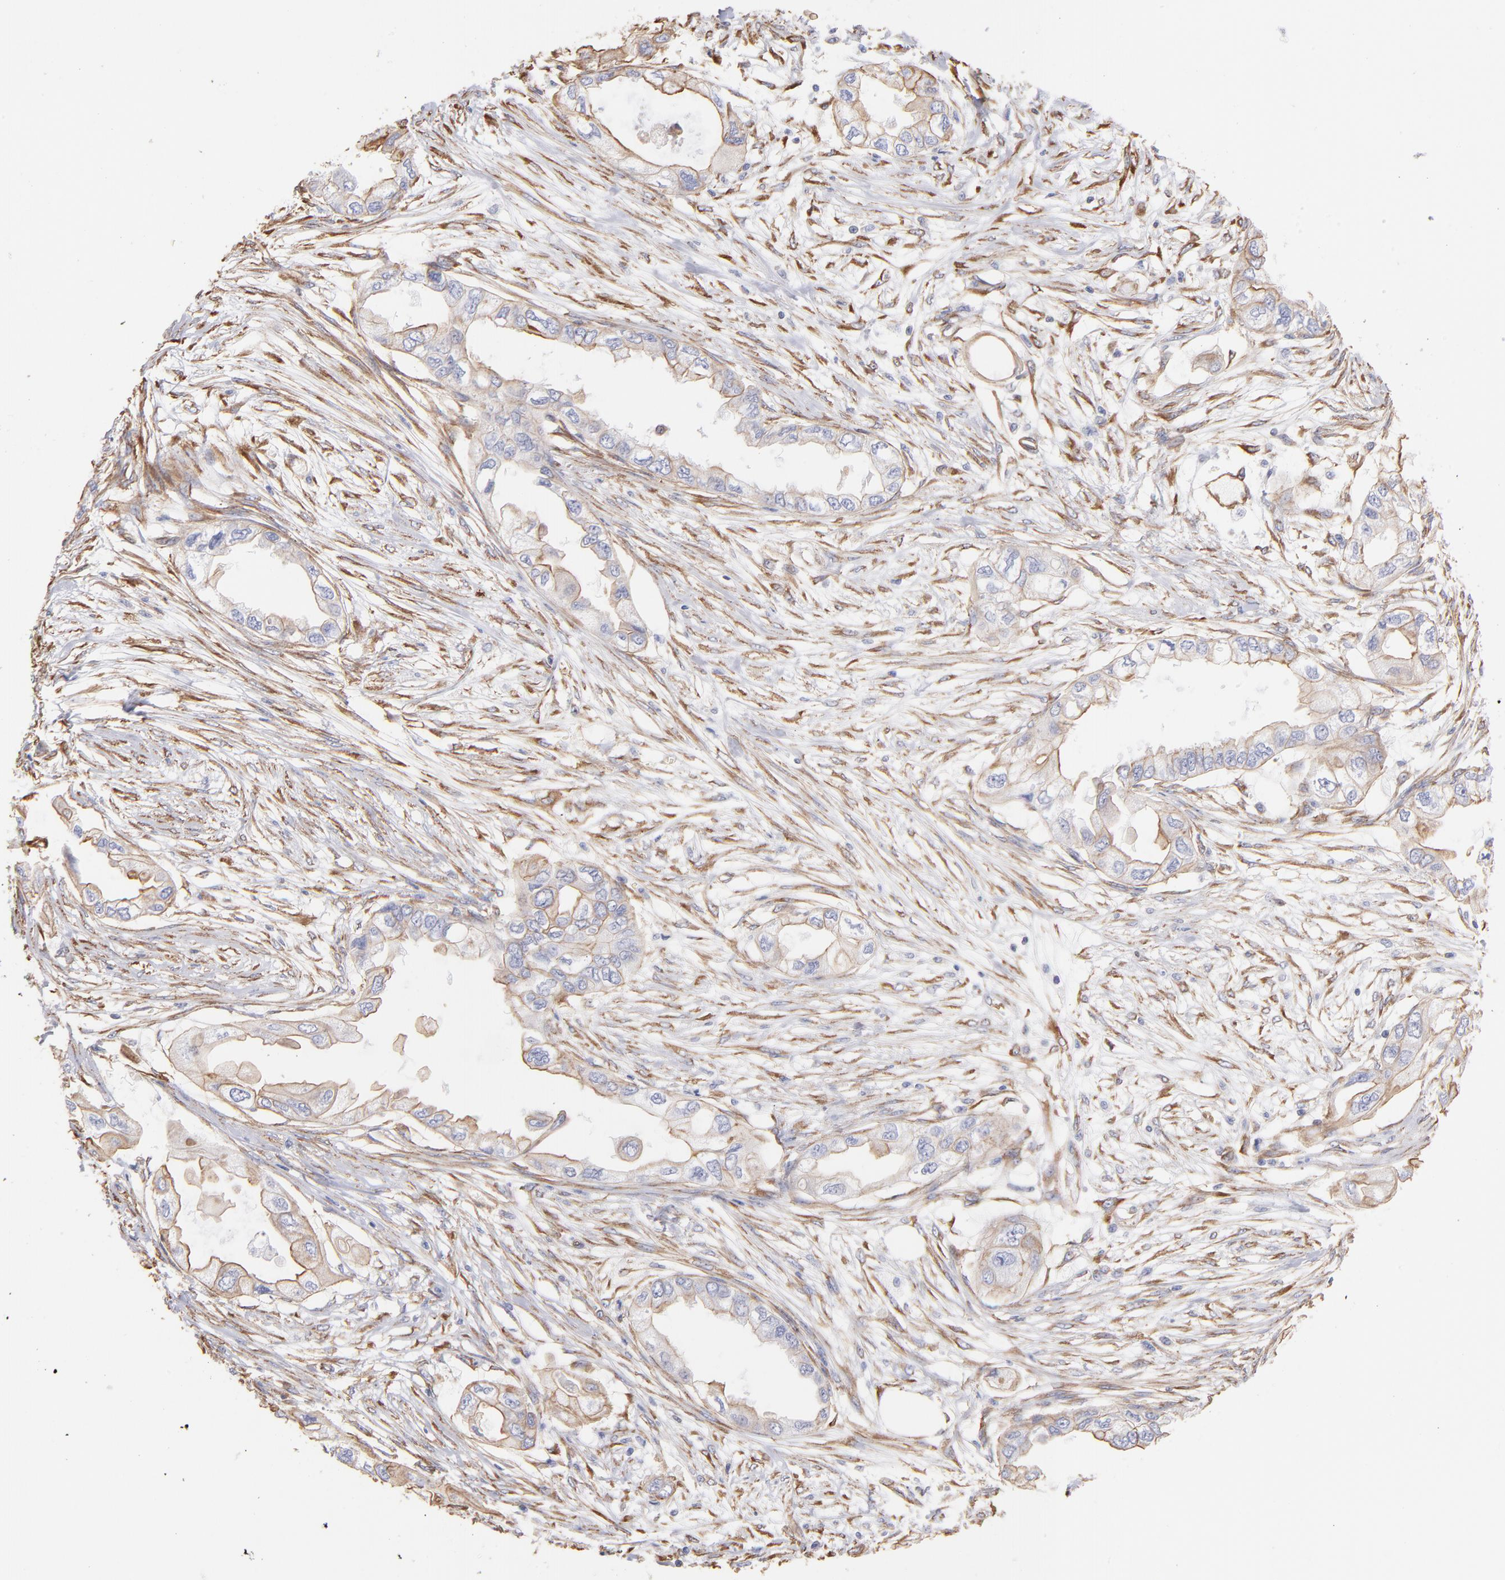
{"staining": {"intensity": "moderate", "quantity": ">75%", "location": "cytoplasmic/membranous"}, "tissue": "endometrial cancer", "cell_type": "Tumor cells", "image_type": "cancer", "snomed": [{"axis": "morphology", "description": "Adenocarcinoma, NOS"}, {"axis": "topography", "description": "Endometrium"}], "caption": "Endometrial adenocarcinoma stained with a protein marker displays moderate staining in tumor cells.", "gene": "PLEC", "patient": {"sex": "female", "age": 67}}